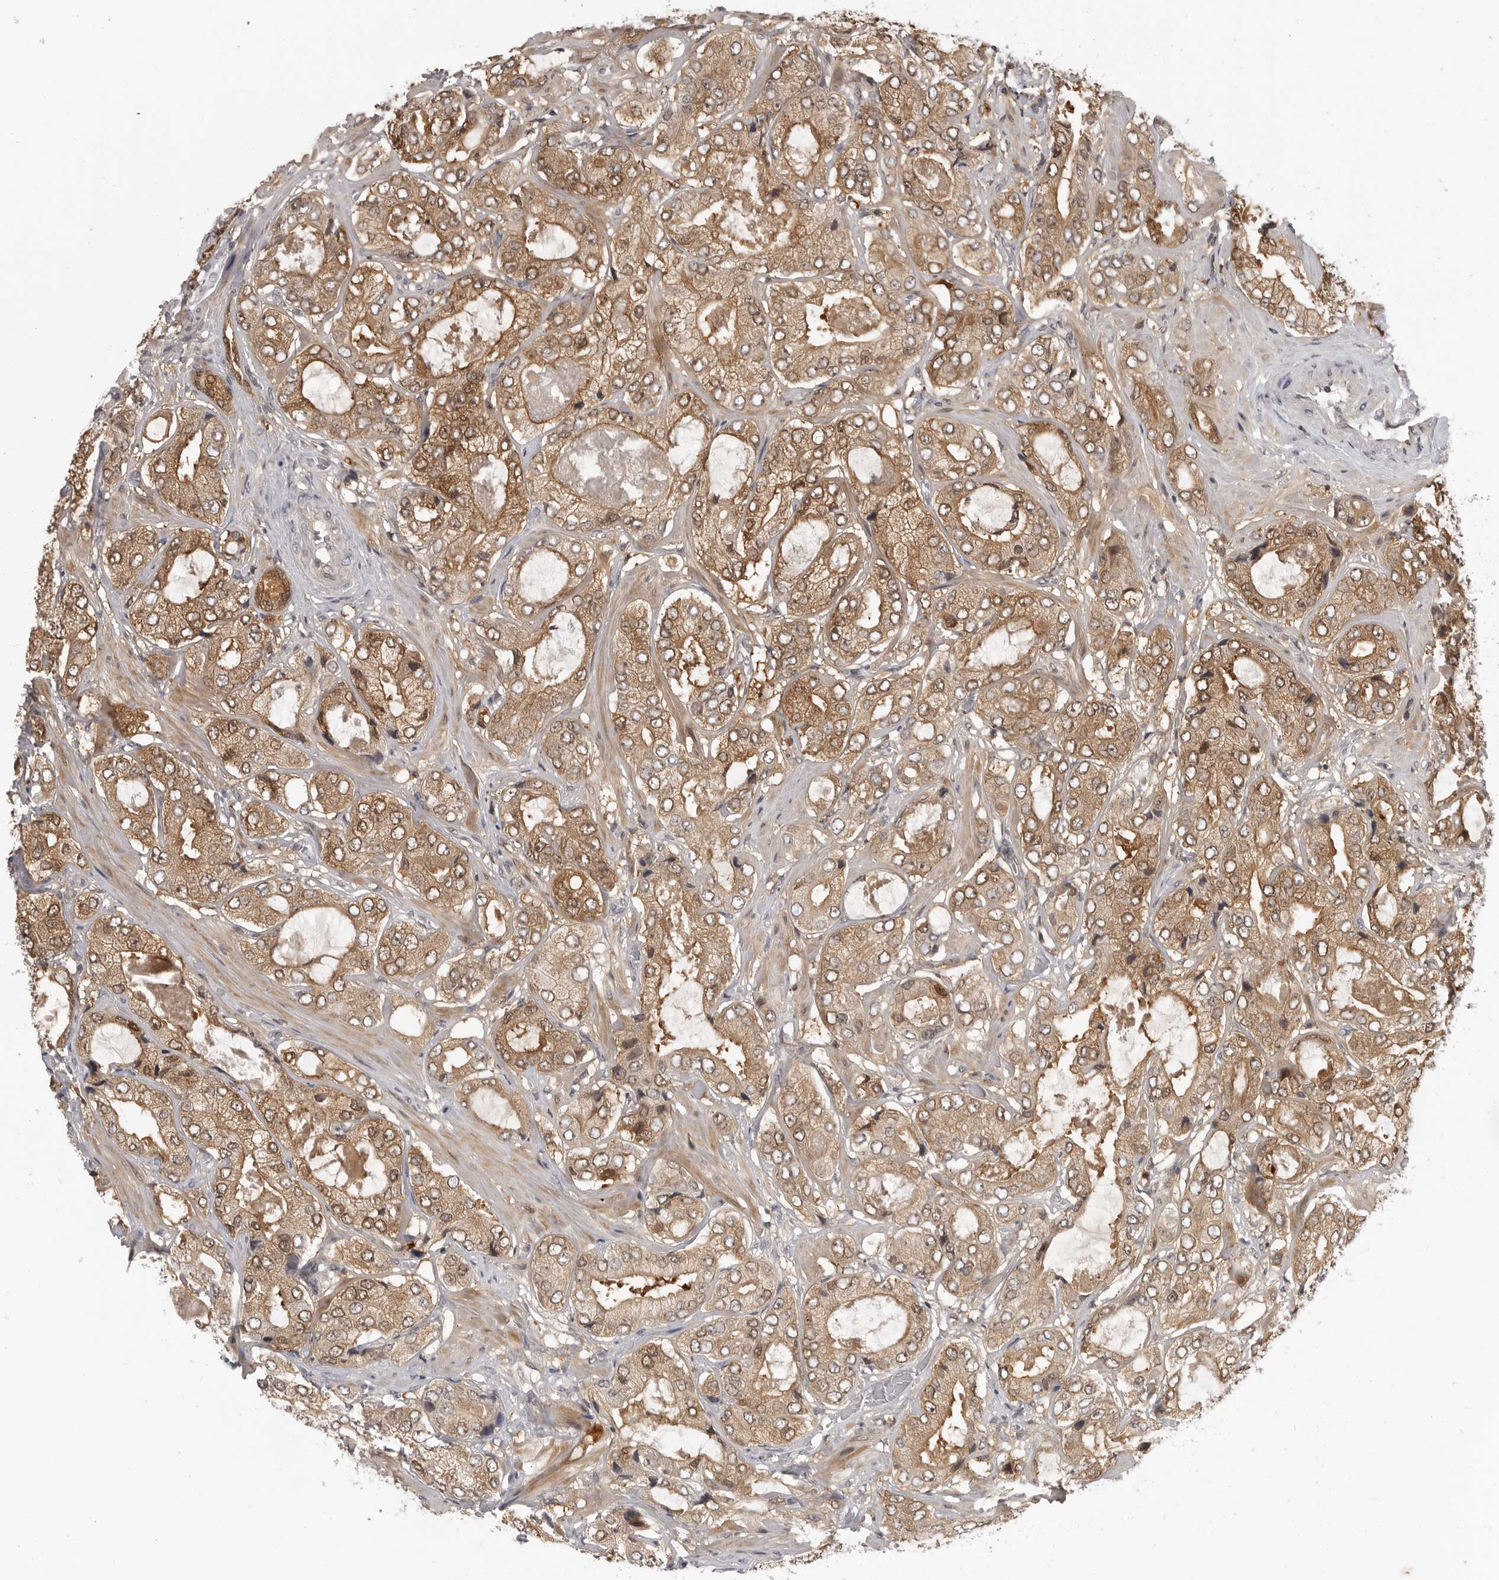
{"staining": {"intensity": "moderate", "quantity": ">75%", "location": "cytoplasmic/membranous,nuclear"}, "tissue": "prostate cancer", "cell_type": "Tumor cells", "image_type": "cancer", "snomed": [{"axis": "morphology", "description": "Adenocarcinoma, High grade"}, {"axis": "topography", "description": "Prostate"}], "caption": "This image reveals high-grade adenocarcinoma (prostate) stained with immunohistochemistry (IHC) to label a protein in brown. The cytoplasmic/membranous and nuclear of tumor cells show moderate positivity for the protein. Nuclei are counter-stained blue.", "gene": "CTIF", "patient": {"sex": "male", "age": 59}}